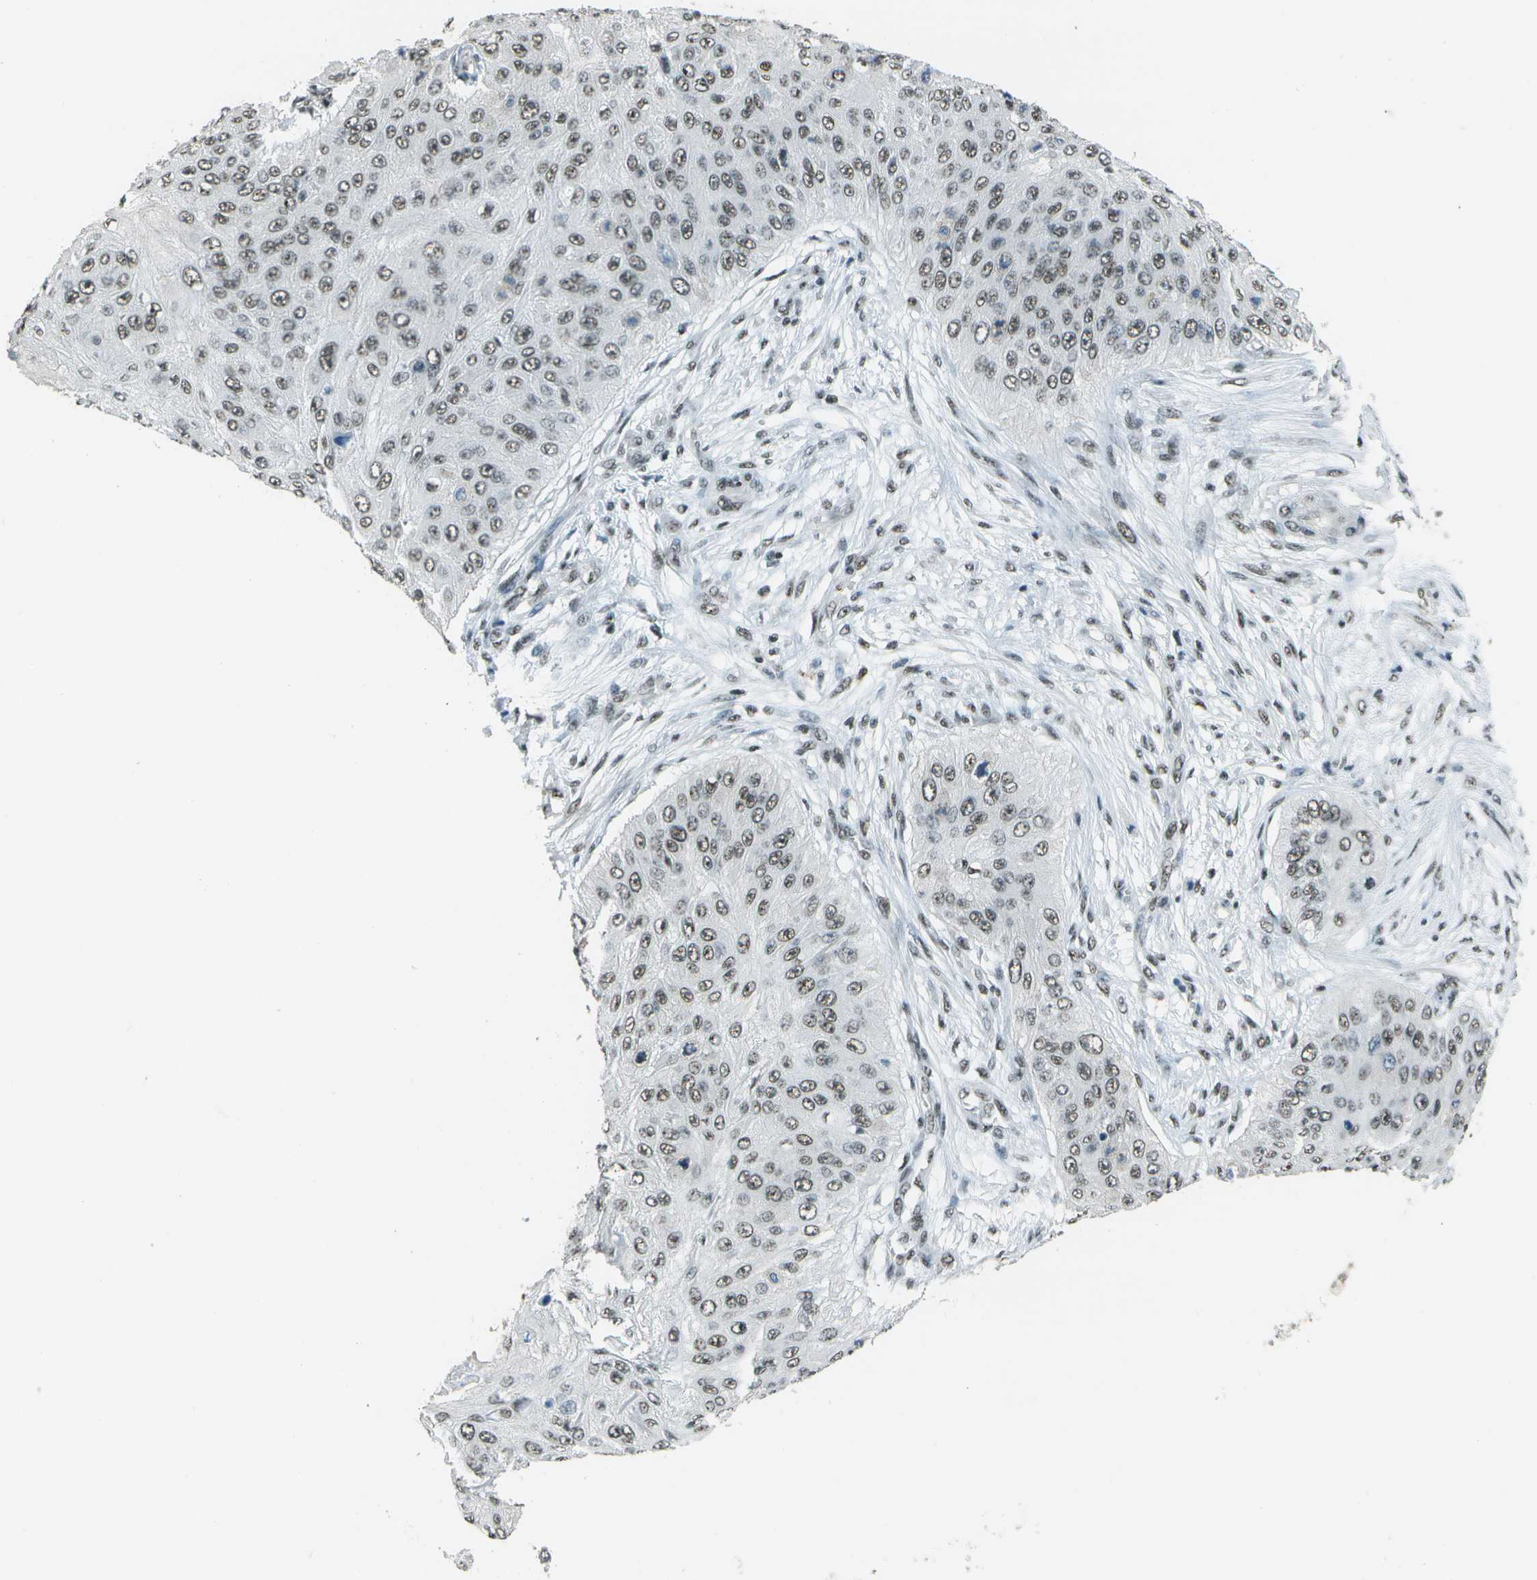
{"staining": {"intensity": "moderate", "quantity": ">75%", "location": "nuclear"}, "tissue": "skin cancer", "cell_type": "Tumor cells", "image_type": "cancer", "snomed": [{"axis": "morphology", "description": "Squamous cell carcinoma, NOS"}, {"axis": "topography", "description": "Skin"}], "caption": "High-power microscopy captured an IHC micrograph of skin squamous cell carcinoma, revealing moderate nuclear expression in about >75% of tumor cells.", "gene": "DEPDC1", "patient": {"sex": "female", "age": 80}}